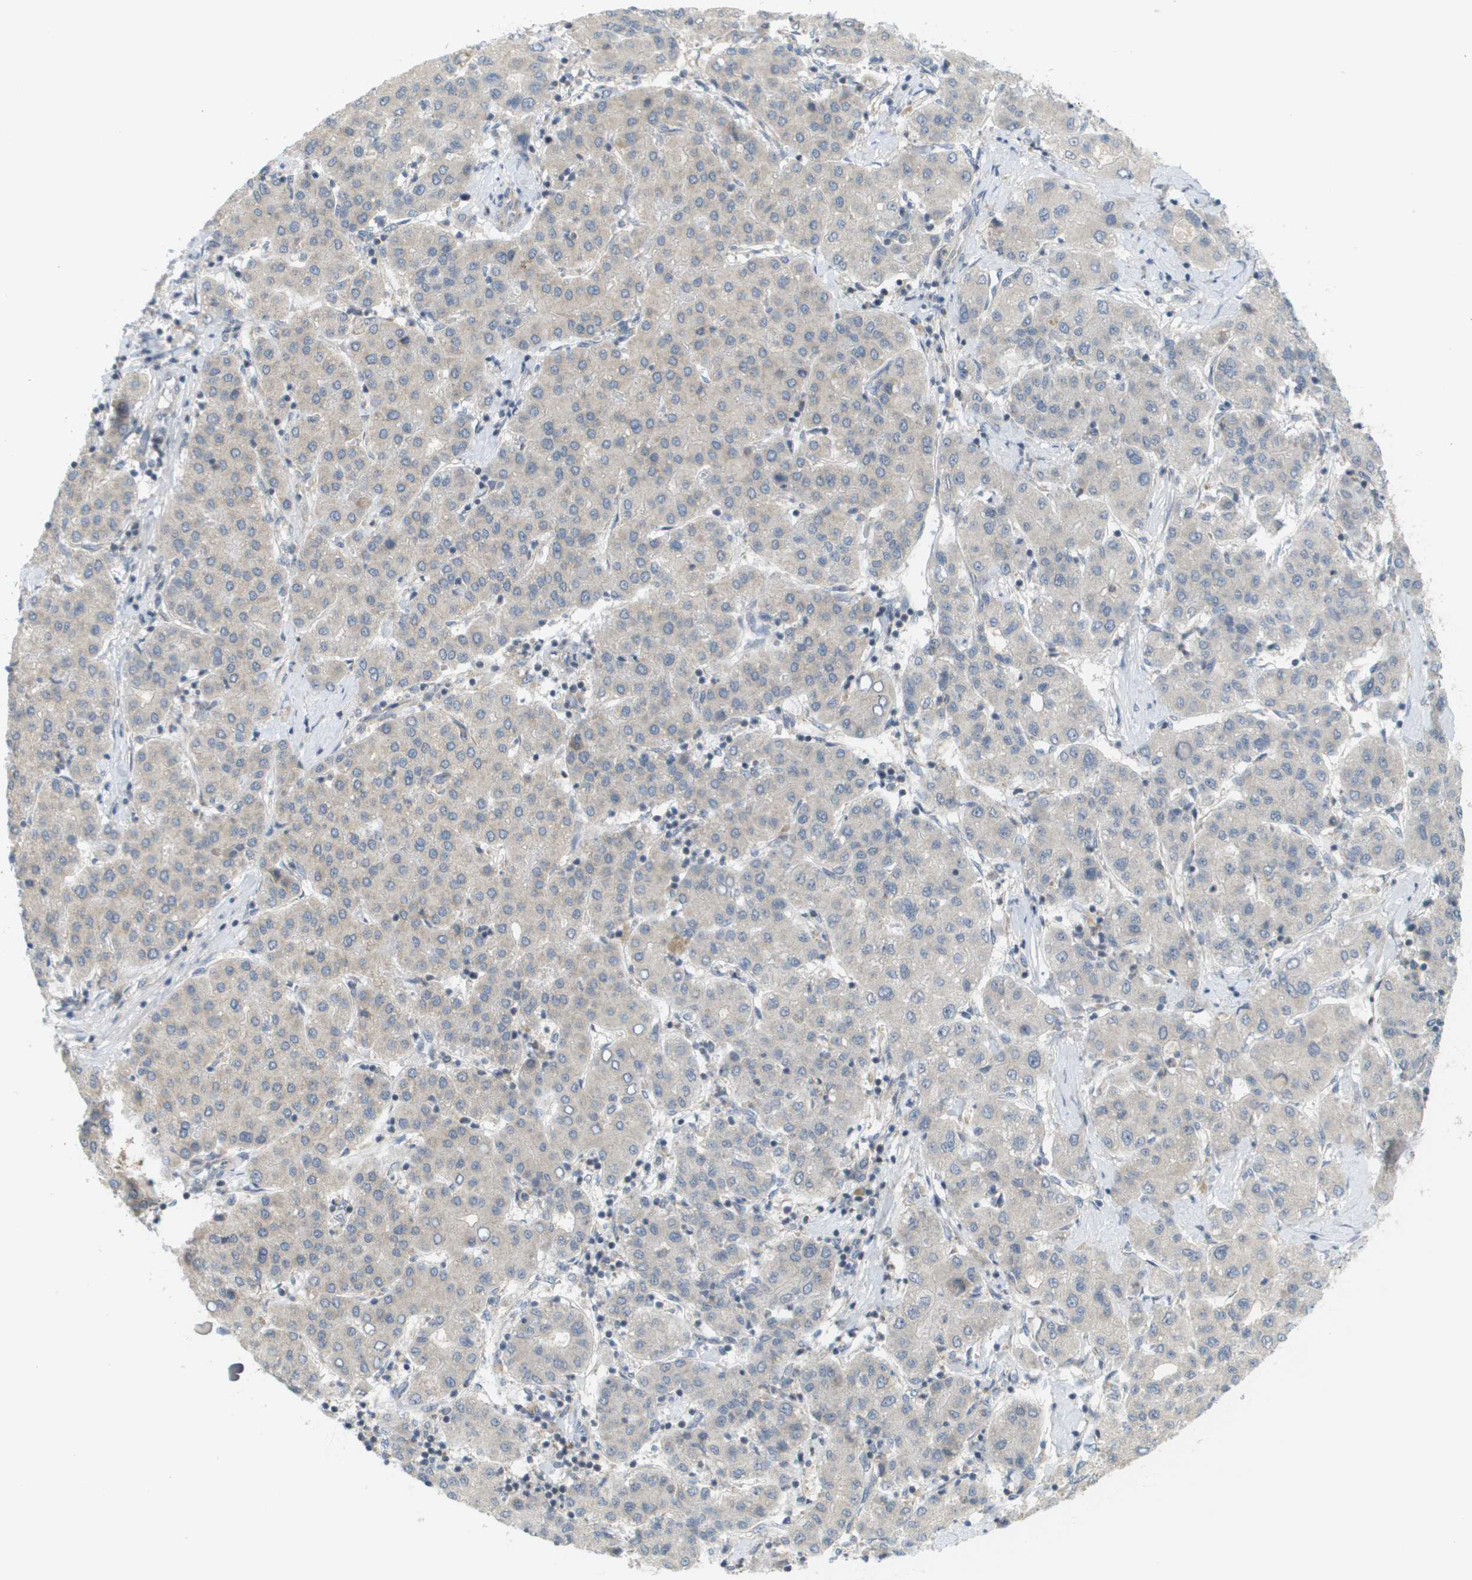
{"staining": {"intensity": "negative", "quantity": "none", "location": "none"}, "tissue": "liver cancer", "cell_type": "Tumor cells", "image_type": "cancer", "snomed": [{"axis": "morphology", "description": "Carcinoma, Hepatocellular, NOS"}, {"axis": "topography", "description": "Liver"}], "caption": "Human liver cancer (hepatocellular carcinoma) stained for a protein using immunohistochemistry exhibits no staining in tumor cells.", "gene": "PROC", "patient": {"sex": "male", "age": 65}}